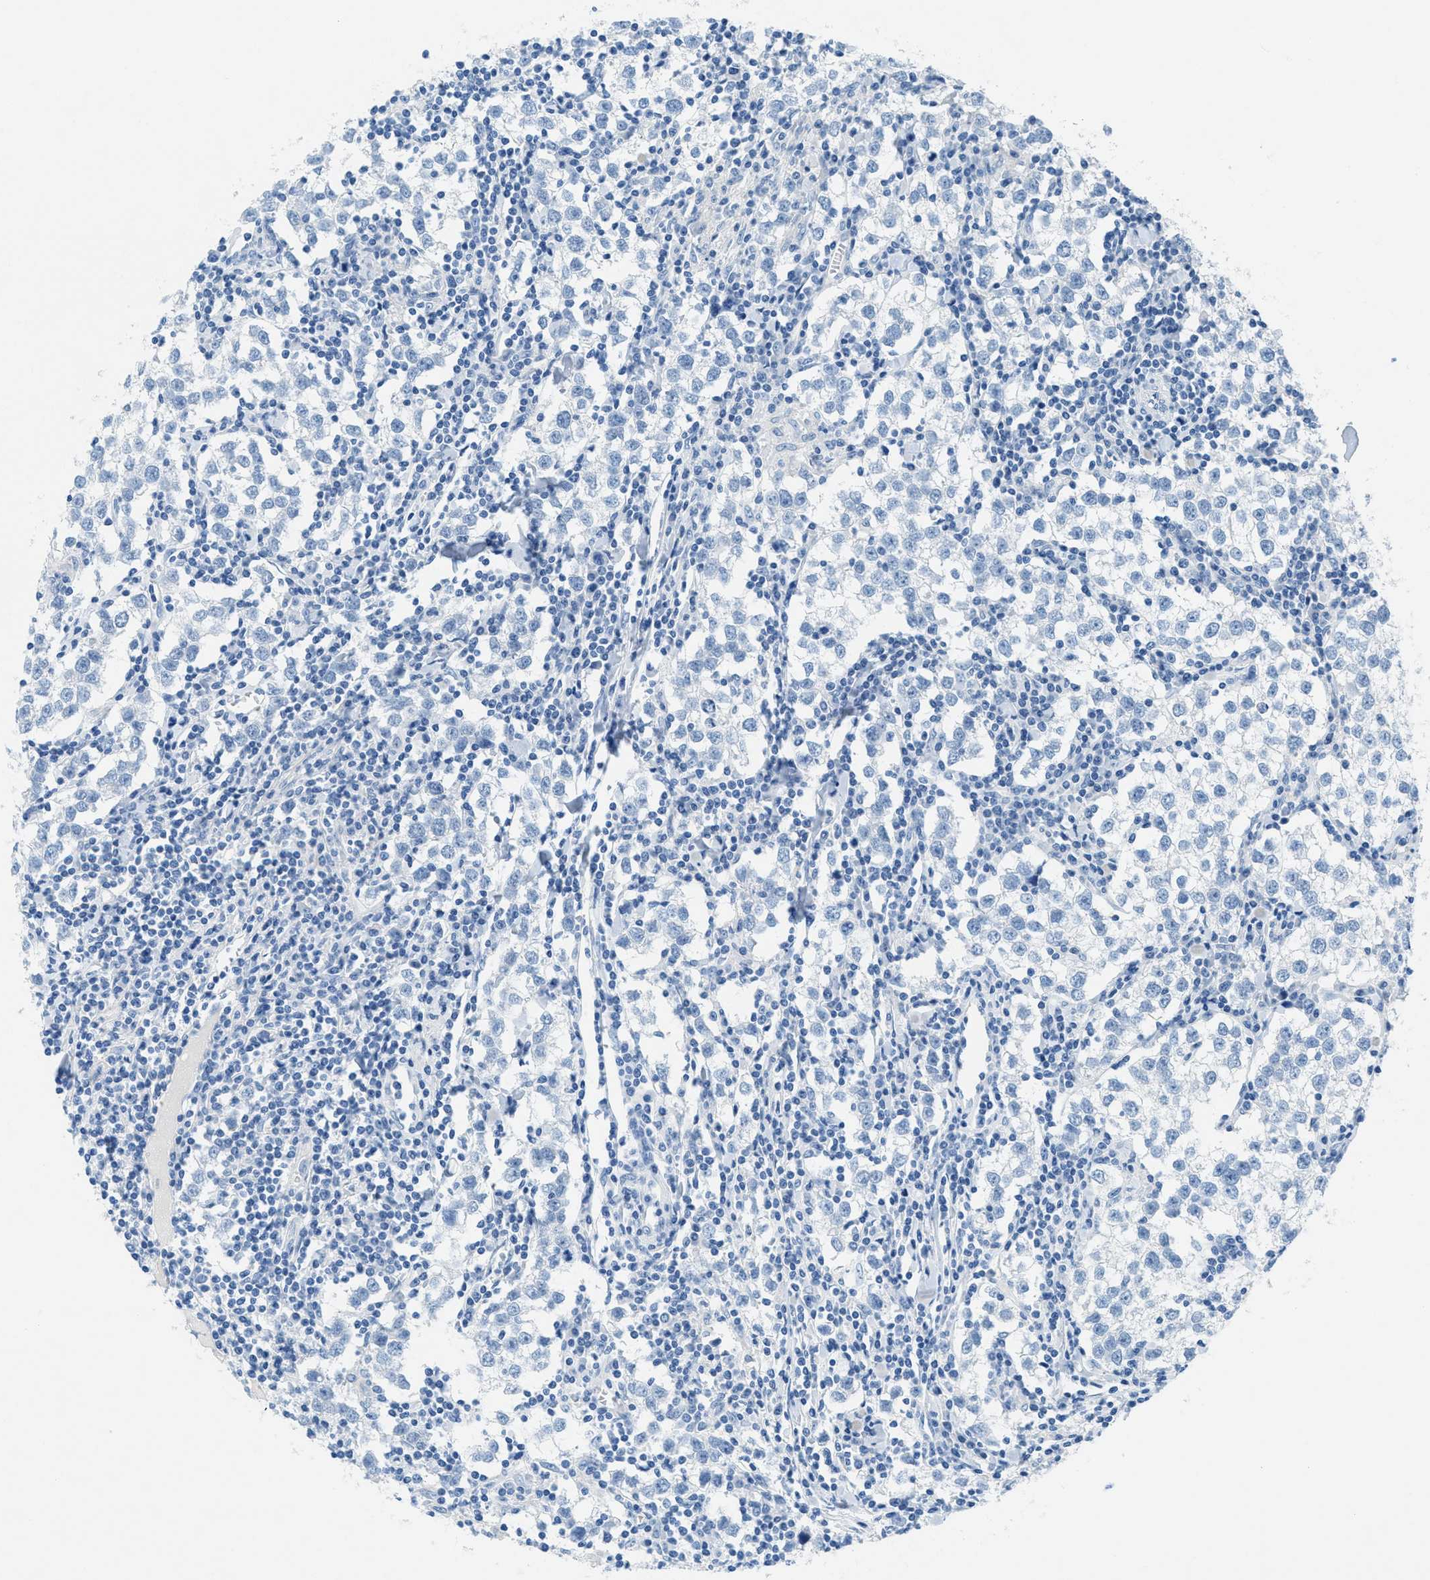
{"staining": {"intensity": "negative", "quantity": "none", "location": "none"}, "tissue": "testis cancer", "cell_type": "Tumor cells", "image_type": "cancer", "snomed": [{"axis": "morphology", "description": "Seminoma, NOS"}, {"axis": "morphology", "description": "Carcinoma, Embryonal, NOS"}, {"axis": "topography", "description": "Testis"}], "caption": "Embryonal carcinoma (testis) stained for a protein using immunohistochemistry (IHC) shows no staining tumor cells.", "gene": "GALNT17", "patient": {"sex": "male", "age": 36}}